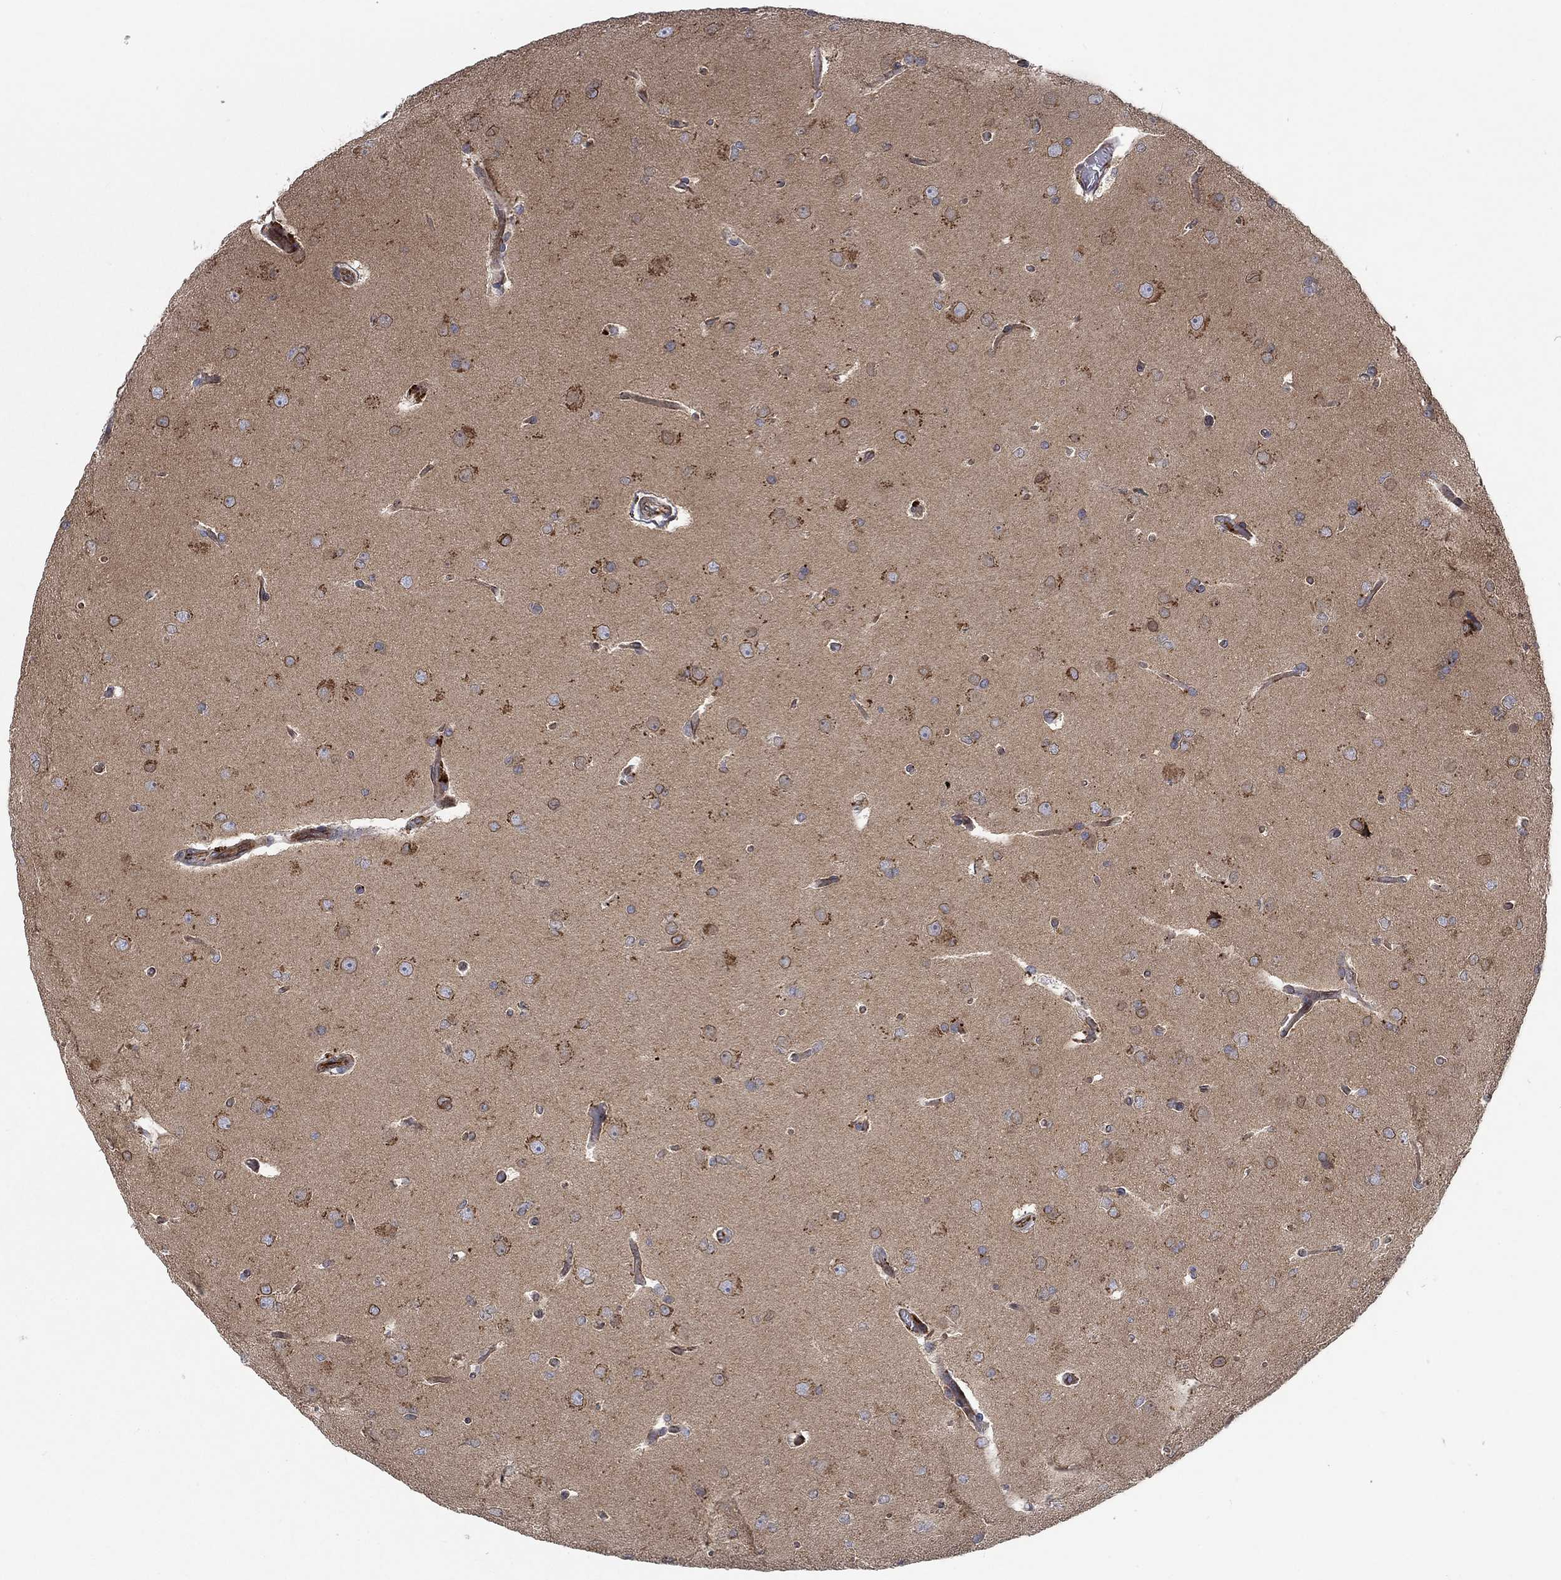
{"staining": {"intensity": "moderate", "quantity": ">75%", "location": "cytoplasmic/membranous"}, "tissue": "glioma", "cell_type": "Tumor cells", "image_type": "cancer", "snomed": [{"axis": "morphology", "description": "Glioma, malignant, Low grade"}, {"axis": "topography", "description": "Brain"}], "caption": "Immunohistochemistry micrograph of glioma stained for a protein (brown), which shows medium levels of moderate cytoplasmic/membranous positivity in approximately >75% of tumor cells.", "gene": "CAMK1D", "patient": {"sex": "female", "age": 32}}